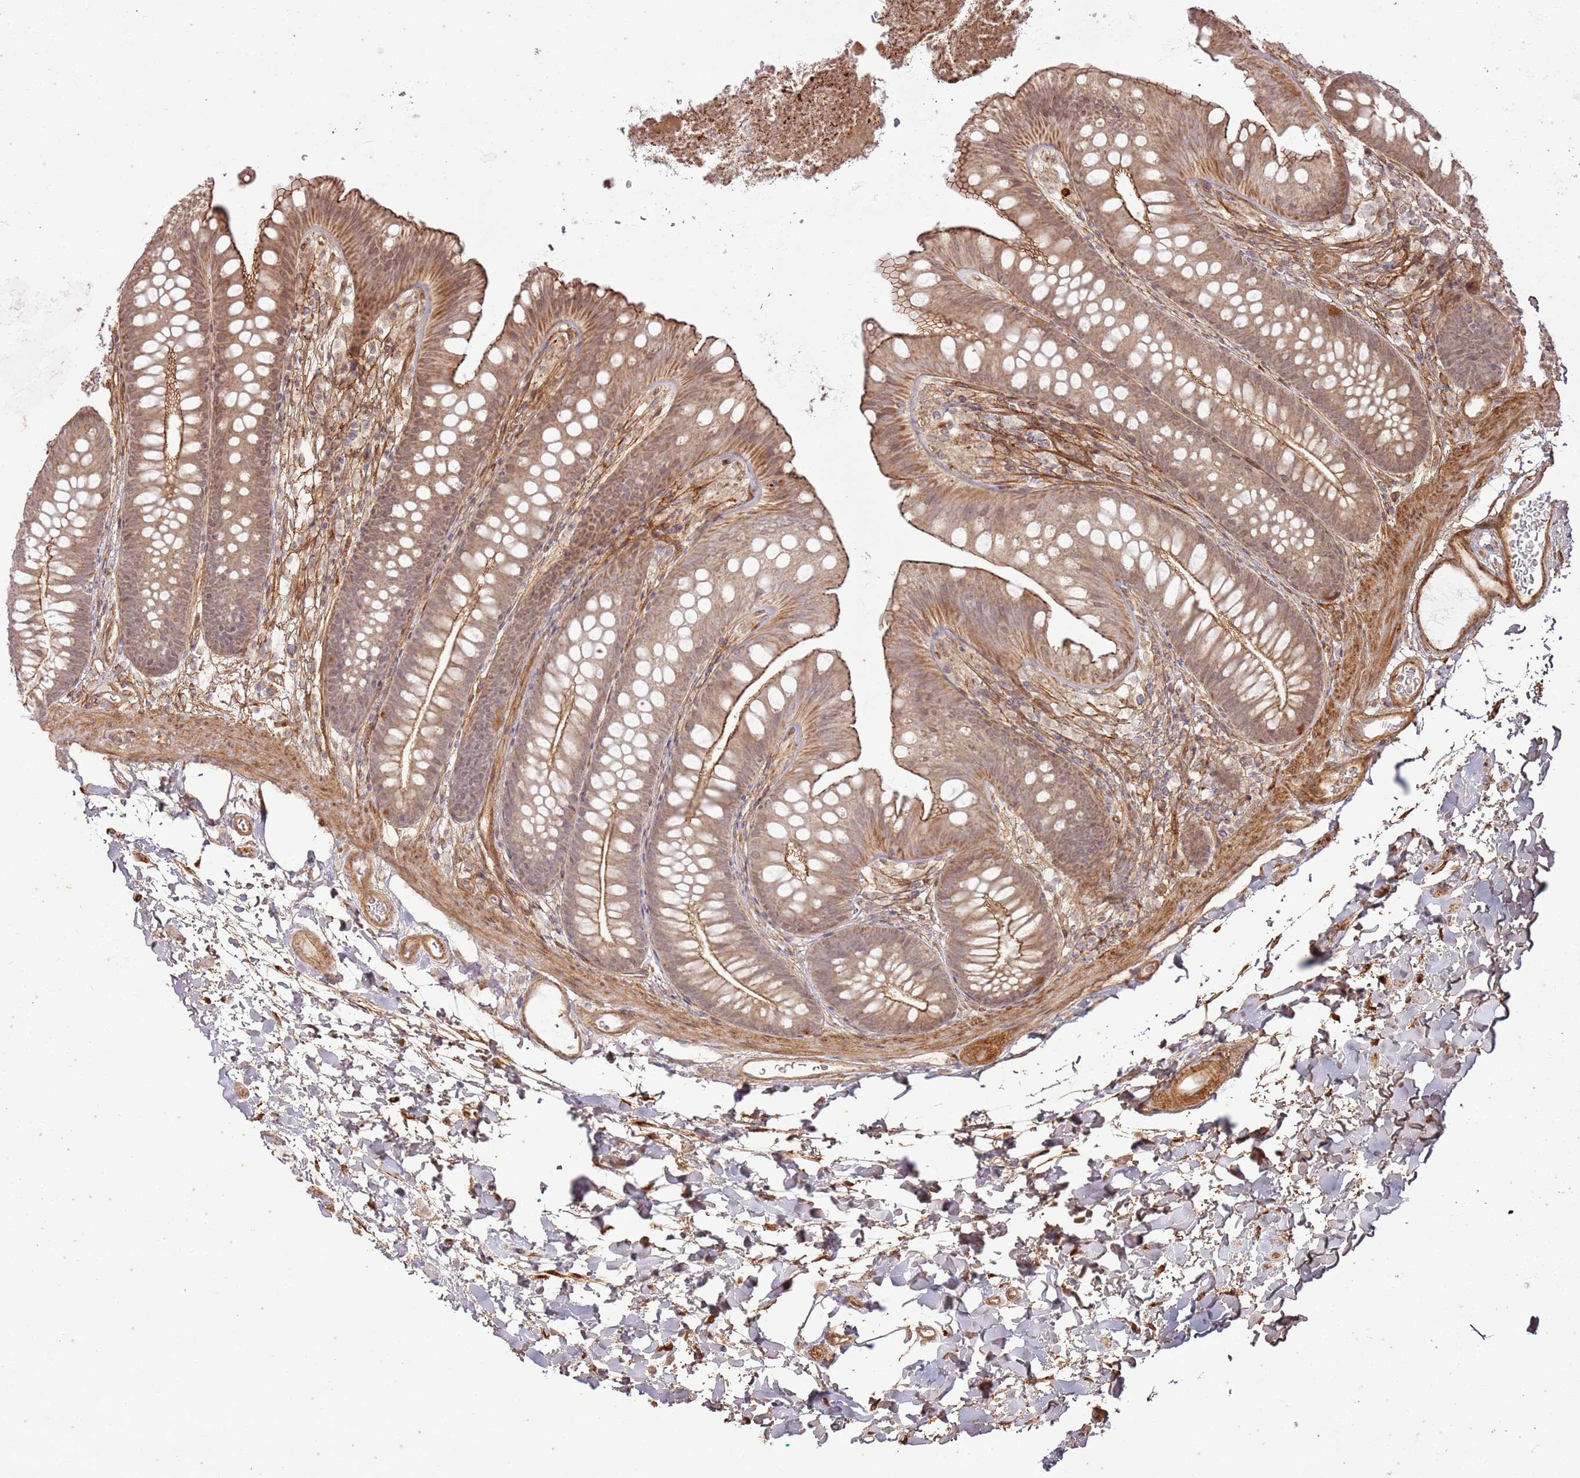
{"staining": {"intensity": "moderate", "quantity": ">75%", "location": "cytoplasmic/membranous"}, "tissue": "colon", "cell_type": "Endothelial cells", "image_type": "normal", "snomed": [{"axis": "morphology", "description": "Normal tissue, NOS"}, {"axis": "topography", "description": "Colon"}], "caption": "Endothelial cells show moderate cytoplasmic/membranous positivity in approximately >75% of cells in normal colon. Nuclei are stained in blue.", "gene": "ZNF623", "patient": {"sex": "female", "age": 62}}